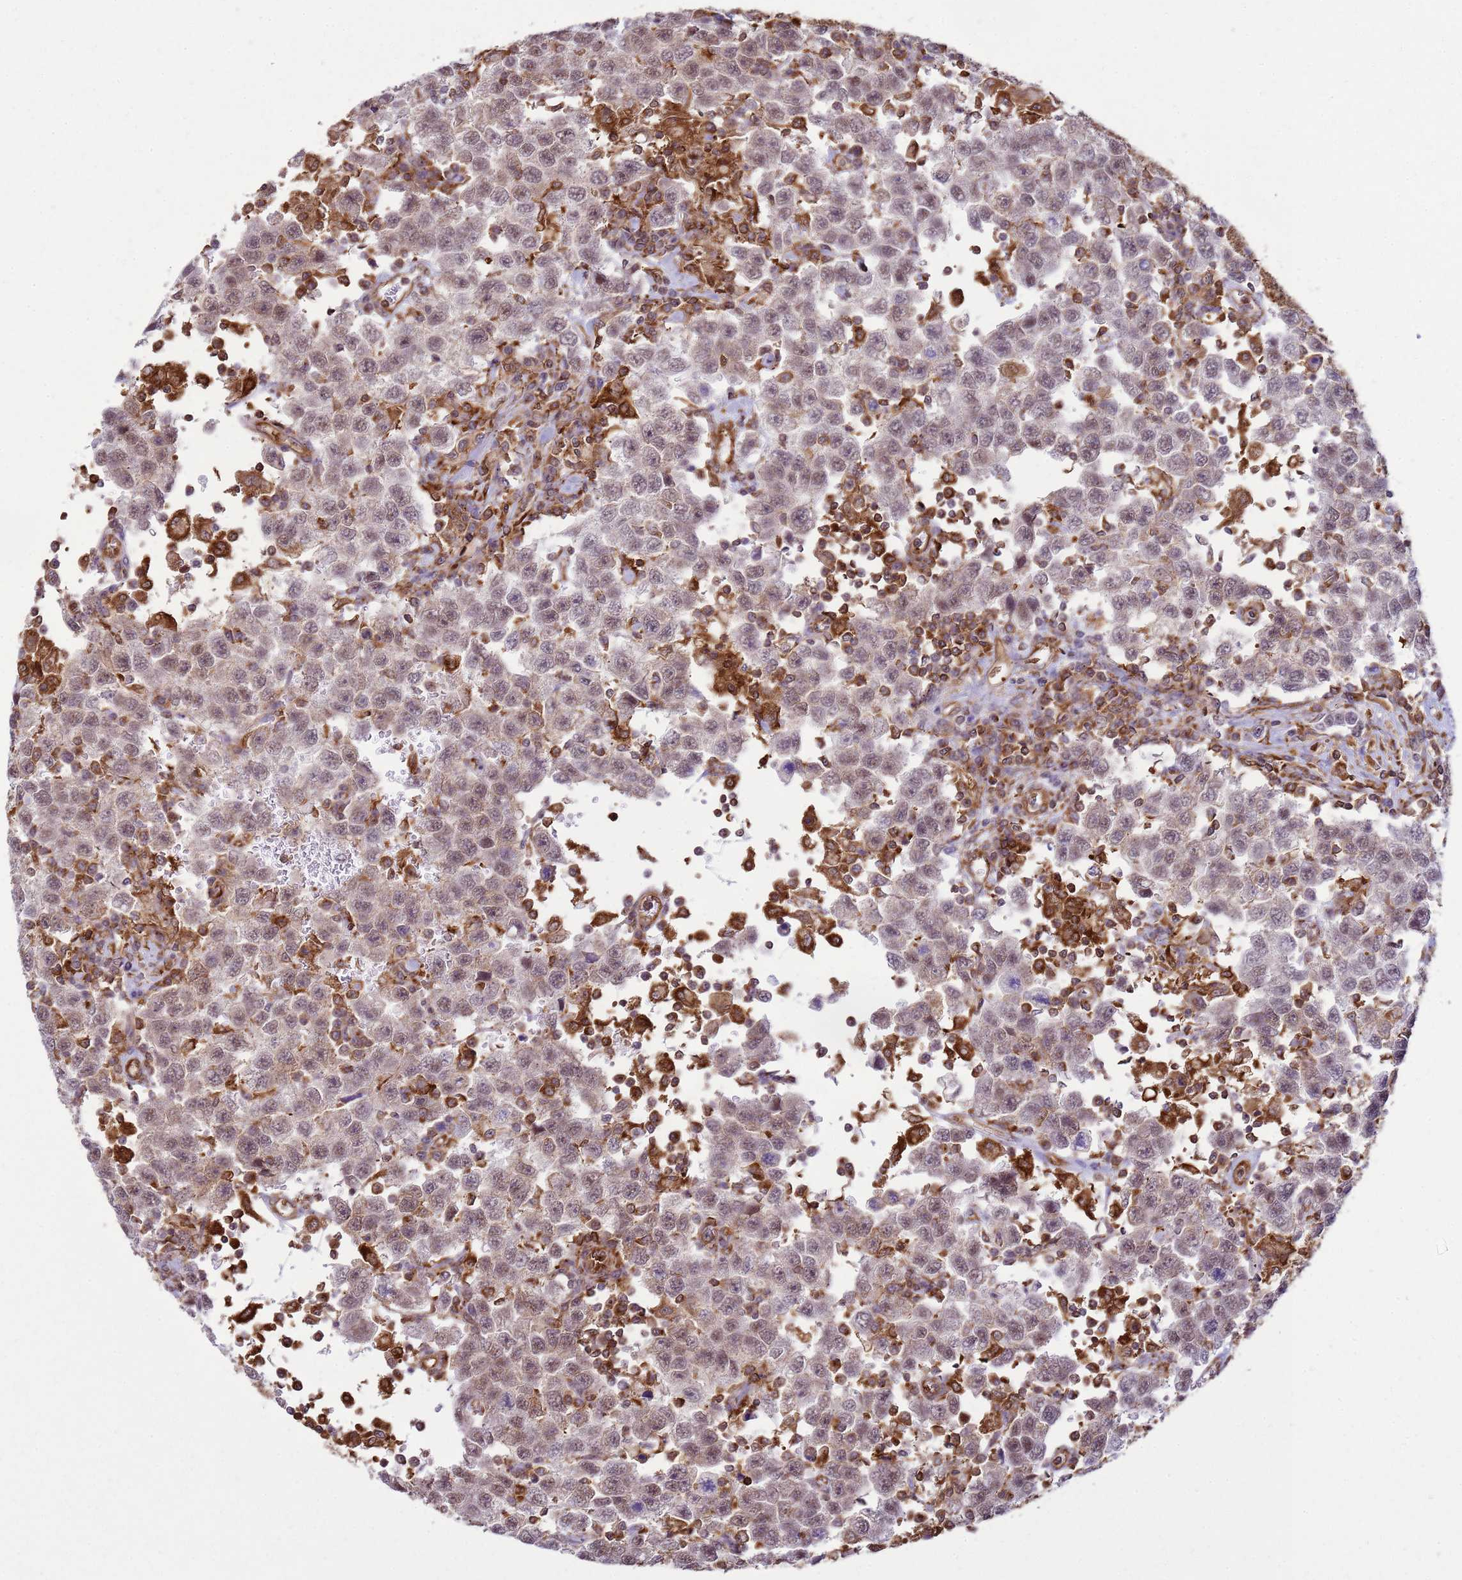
{"staining": {"intensity": "weak", "quantity": "25%-75%", "location": "cytoplasmic/membranous"}, "tissue": "testis cancer", "cell_type": "Tumor cells", "image_type": "cancer", "snomed": [{"axis": "morphology", "description": "Seminoma, NOS"}, {"axis": "topography", "description": "Testis"}], "caption": "There is low levels of weak cytoplasmic/membranous positivity in tumor cells of testis cancer (seminoma), as demonstrated by immunohistochemical staining (brown color).", "gene": "GABRE", "patient": {"sex": "male", "age": 41}}